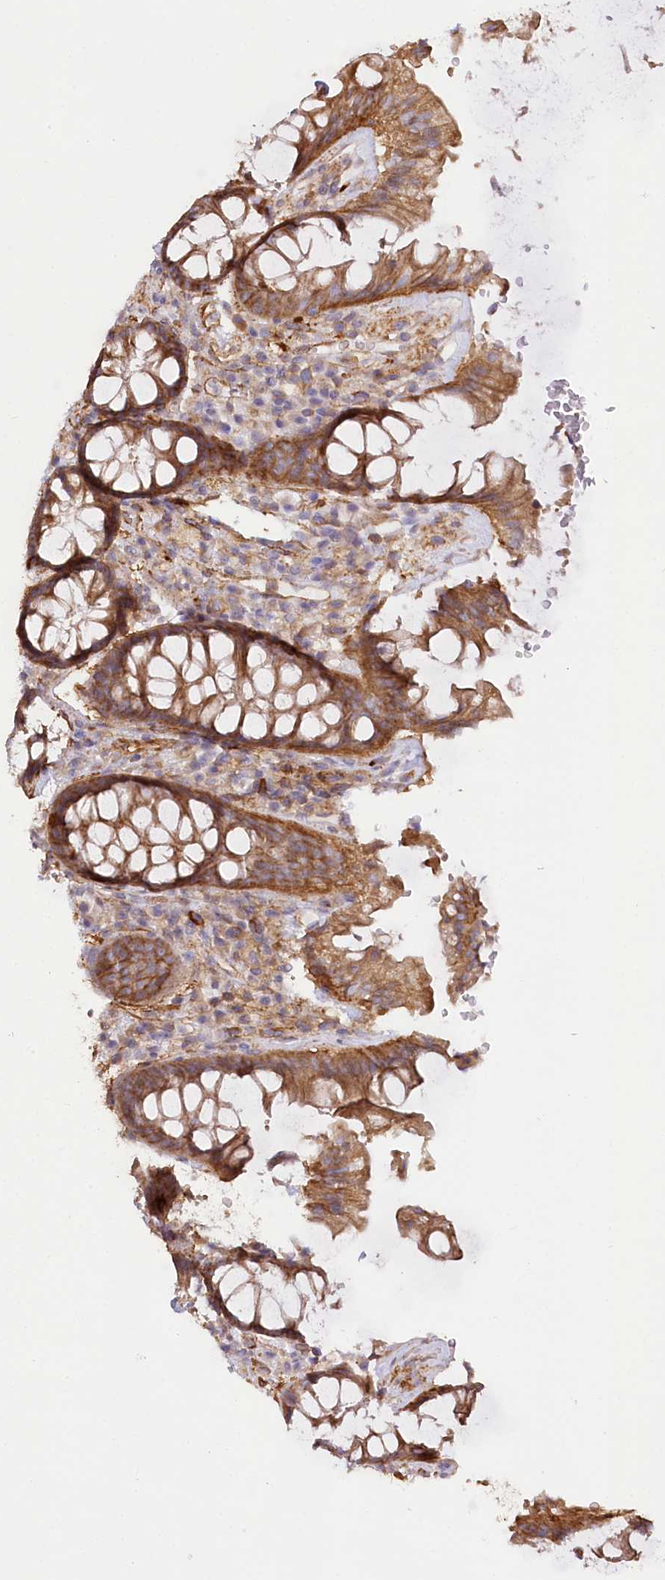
{"staining": {"intensity": "moderate", "quantity": ">75%", "location": "cytoplasmic/membranous"}, "tissue": "rectum", "cell_type": "Glandular cells", "image_type": "normal", "snomed": [{"axis": "morphology", "description": "Normal tissue, NOS"}, {"axis": "topography", "description": "Rectum"}], "caption": "Immunohistochemical staining of unremarkable rectum exhibits >75% levels of moderate cytoplasmic/membranous protein expression in approximately >75% of glandular cells.", "gene": "SYNPO2", "patient": {"sex": "female", "age": 46}}